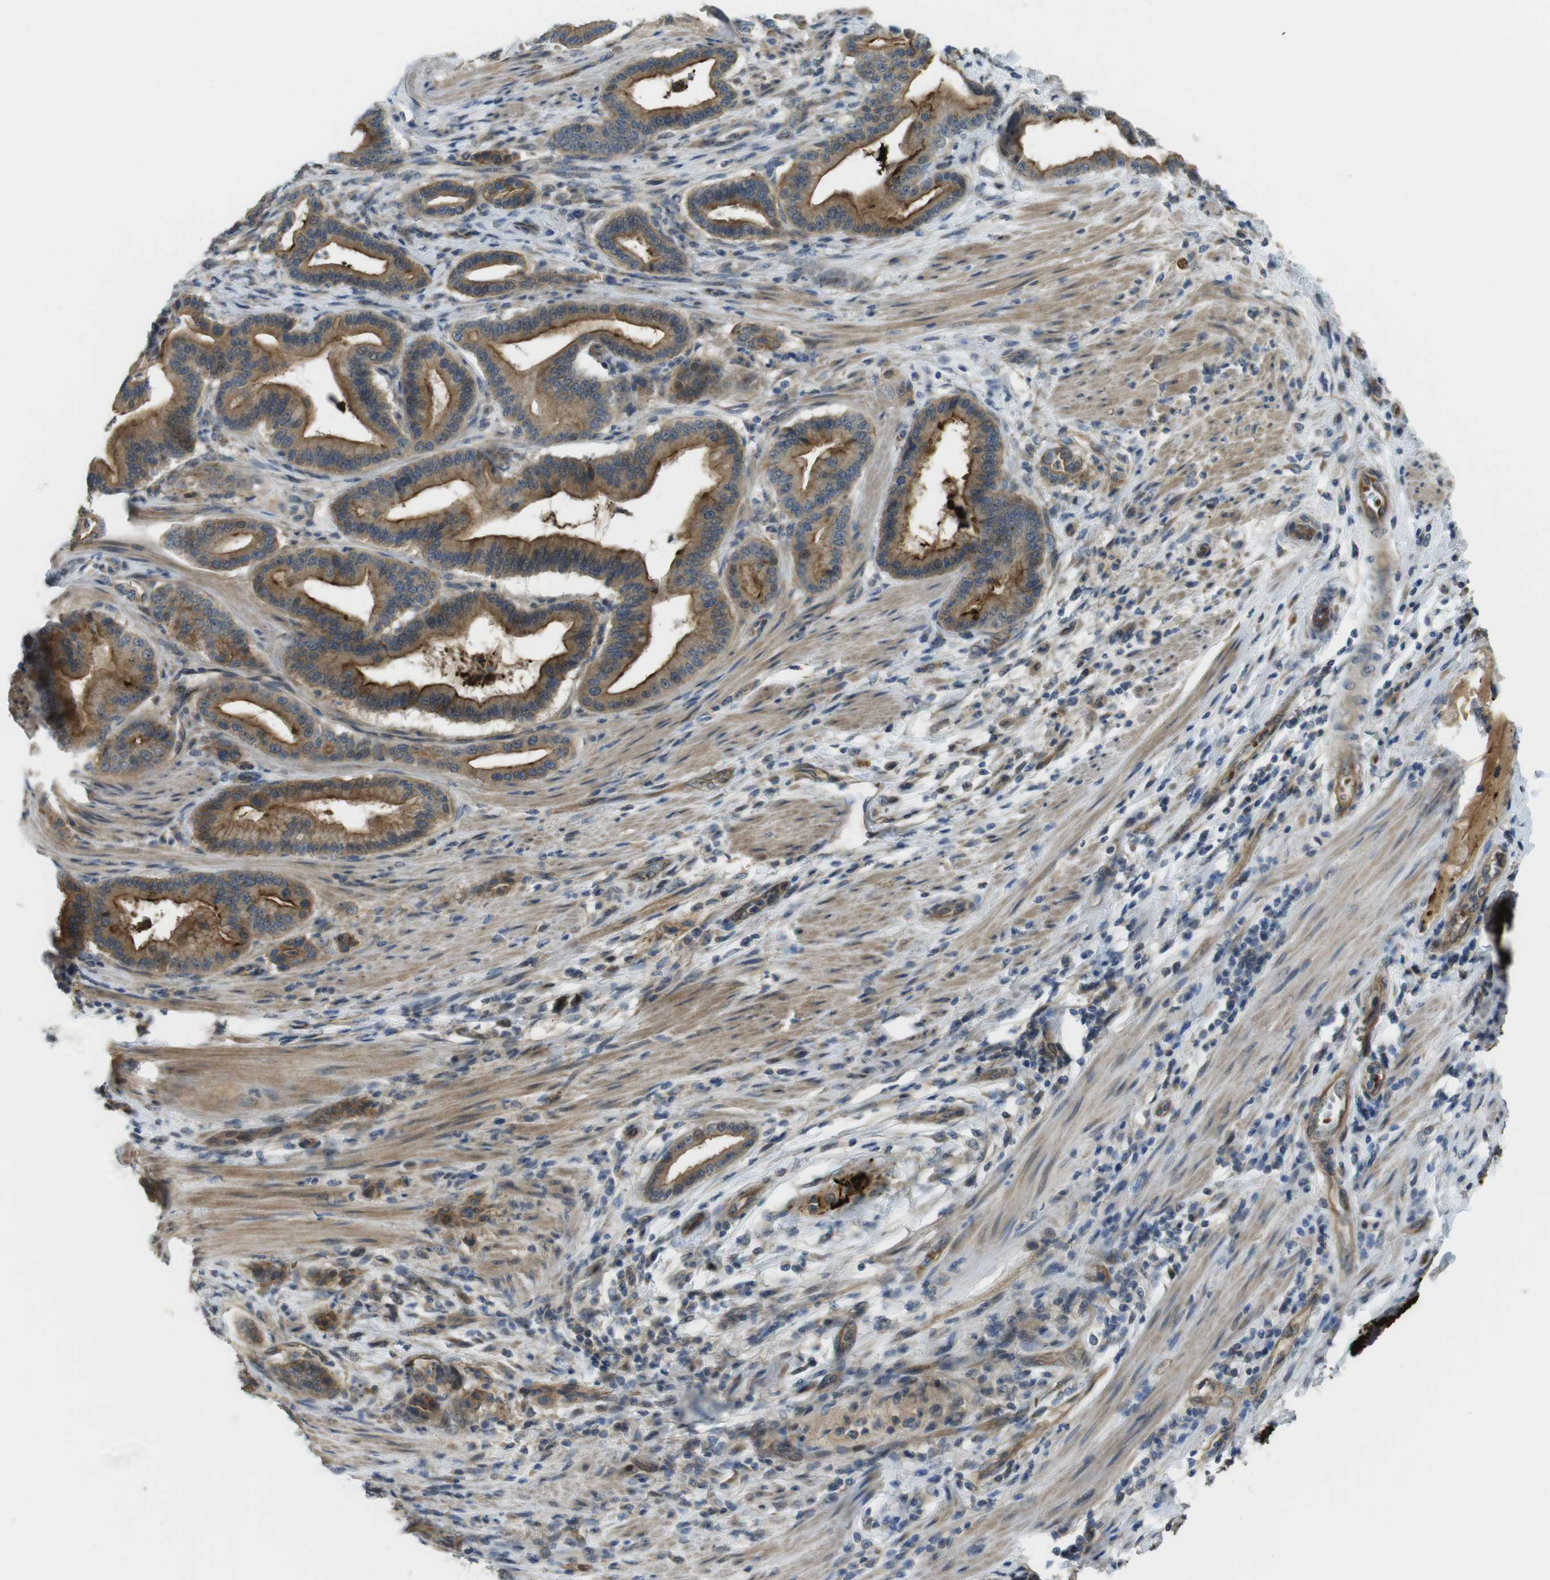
{"staining": {"intensity": "strong", "quantity": ">75%", "location": "cytoplasmic/membranous"}, "tissue": "pancreatic cancer", "cell_type": "Tumor cells", "image_type": "cancer", "snomed": [{"axis": "morphology", "description": "Normal tissue, NOS"}, {"axis": "morphology", "description": "Adenocarcinoma, NOS"}, {"axis": "topography", "description": "Pancreas"}], "caption": "Immunohistochemical staining of human adenocarcinoma (pancreatic) exhibits high levels of strong cytoplasmic/membranous protein staining in about >75% of tumor cells.", "gene": "ABHD15", "patient": {"sex": "male", "age": 63}}